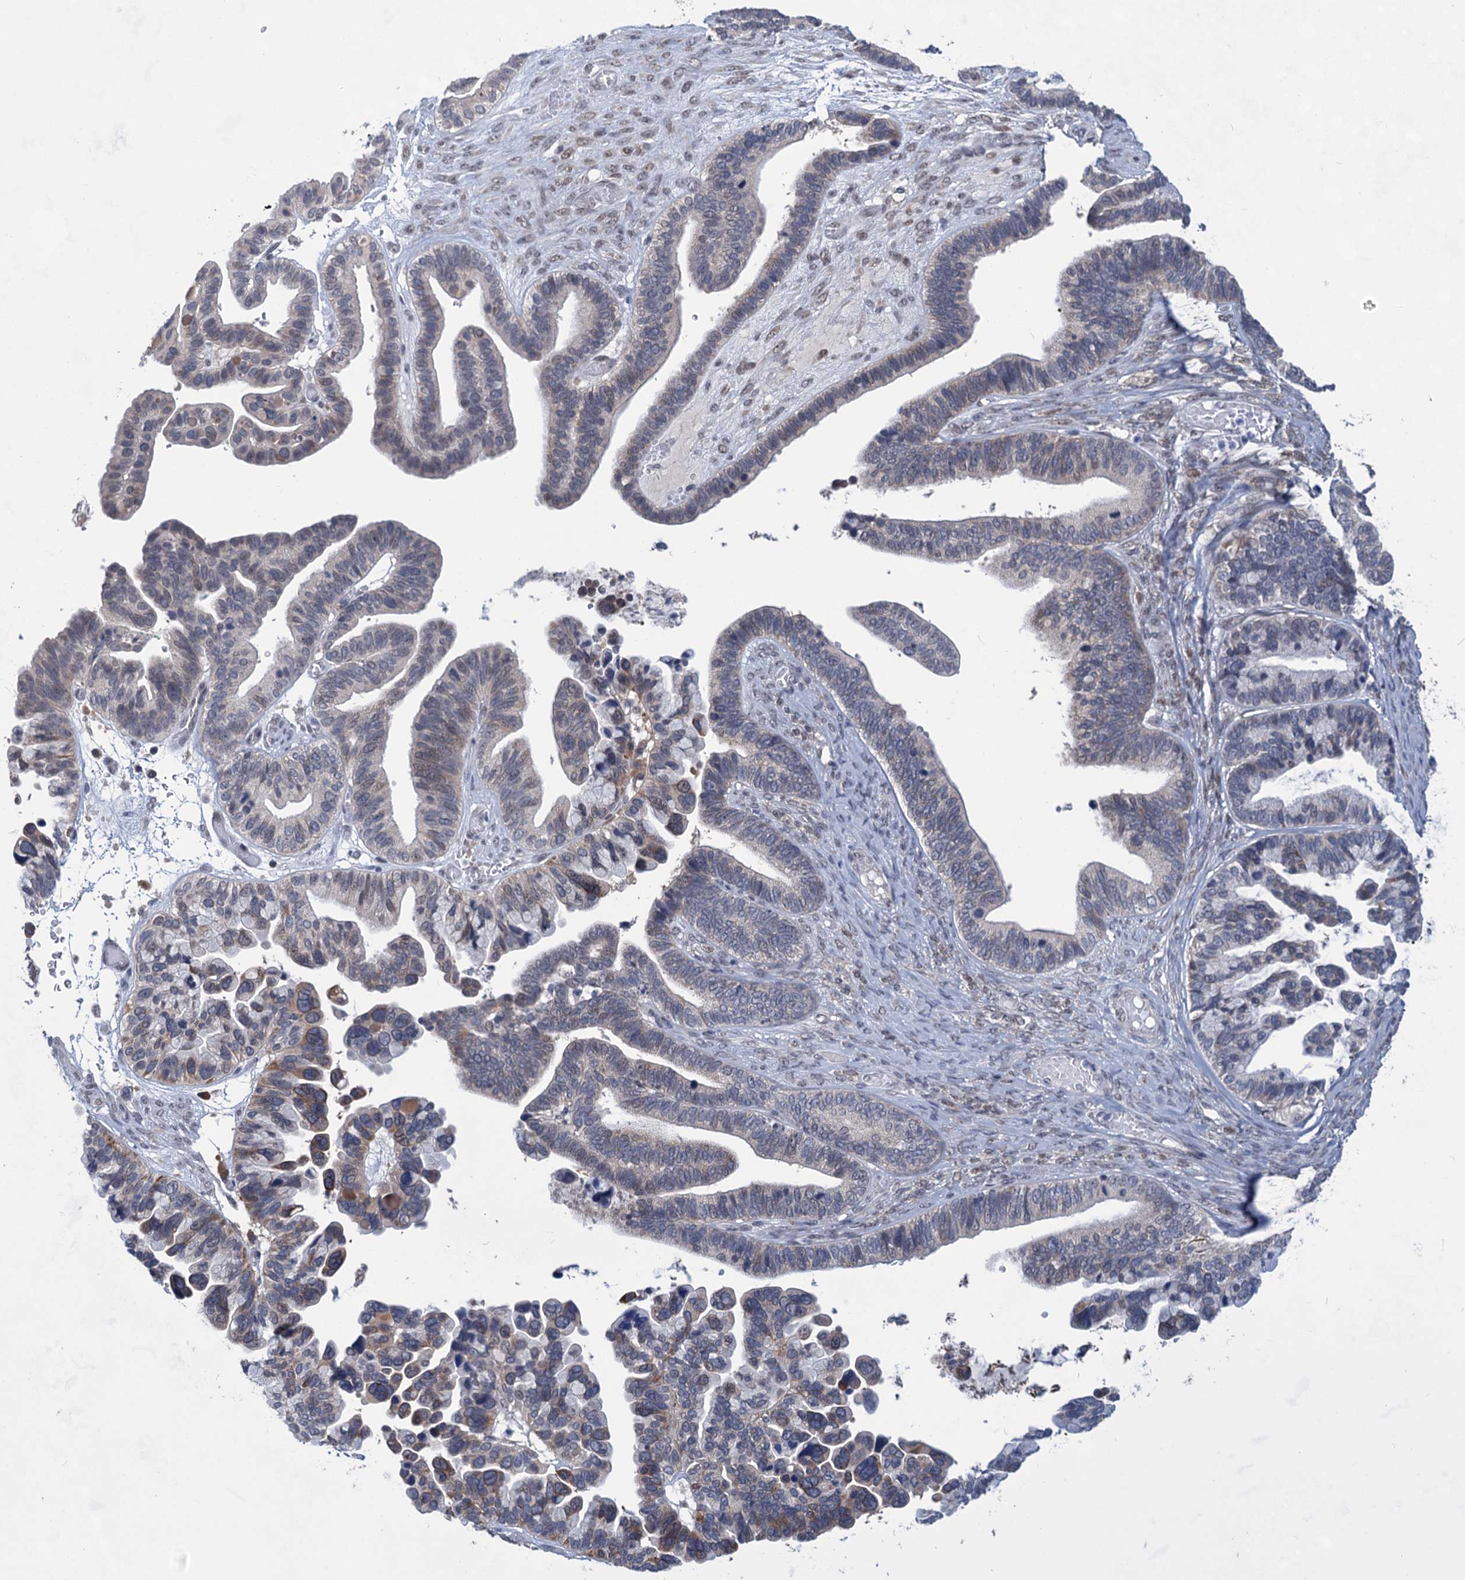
{"staining": {"intensity": "moderate", "quantity": "<25%", "location": "cytoplasmic/membranous"}, "tissue": "ovarian cancer", "cell_type": "Tumor cells", "image_type": "cancer", "snomed": [{"axis": "morphology", "description": "Cystadenocarcinoma, serous, NOS"}, {"axis": "topography", "description": "Ovary"}], "caption": "Immunohistochemical staining of human serous cystadenocarcinoma (ovarian) displays low levels of moderate cytoplasmic/membranous positivity in approximately <25% of tumor cells.", "gene": "TTC17", "patient": {"sex": "female", "age": 56}}